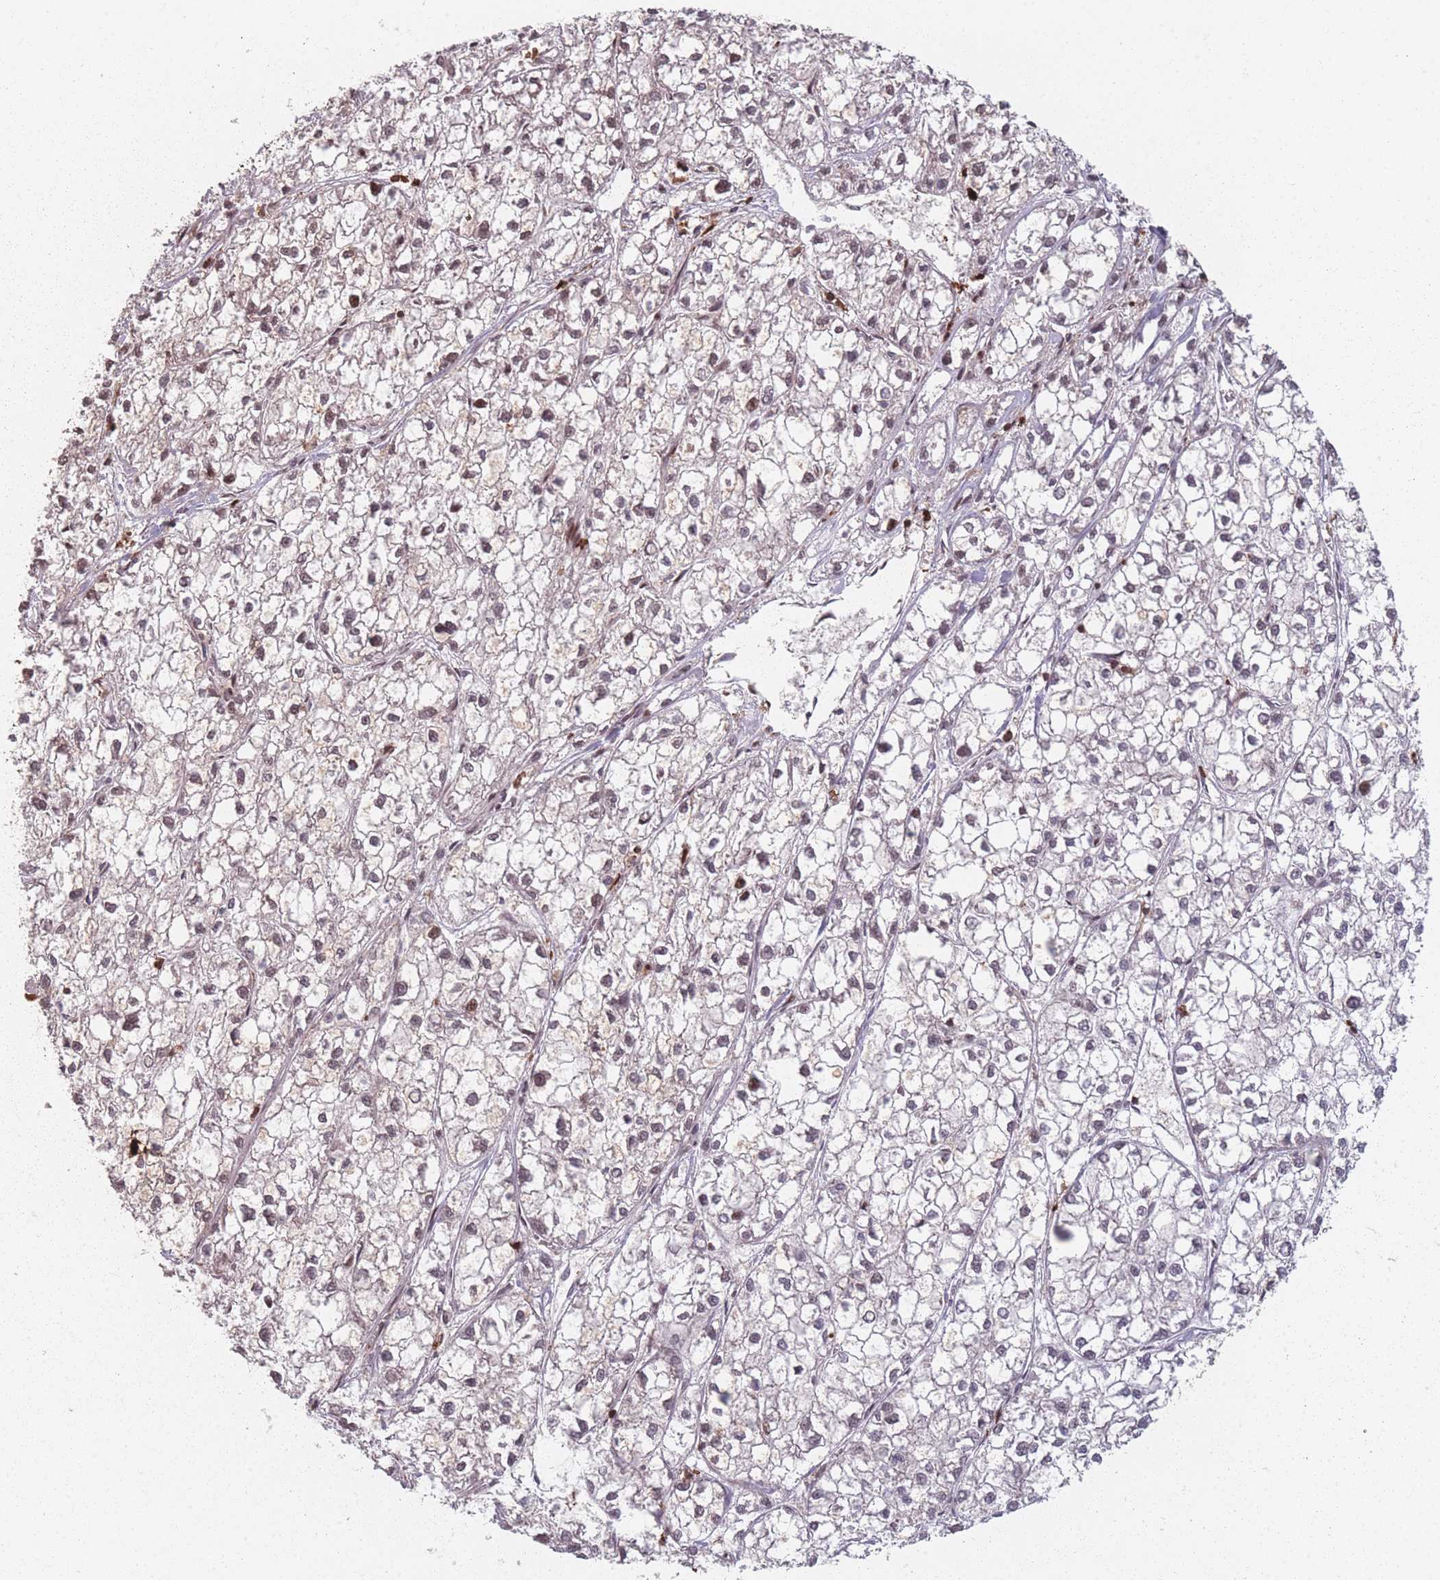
{"staining": {"intensity": "weak", "quantity": "25%-75%", "location": "nuclear"}, "tissue": "liver cancer", "cell_type": "Tumor cells", "image_type": "cancer", "snomed": [{"axis": "morphology", "description": "Carcinoma, Hepatocellular, NOS"}, {"axis": "topography", "description": "Liver"}], "caption": "Immunohistochemistry (IHC) staining of liver cancer (hepatocellular carcinoma), which reveals low levels of weak nuclear expression in about 25%-75% of tumor cells indicating weak nuclear protein staining. The staining was performed using DAB (3,3'-diaminobenzidine) (brown) for protein detection and nuclei were counterstained in hematoxylin (blue).", "gene": "WDR55", "patient": {"sex": "female", "age": 43}}